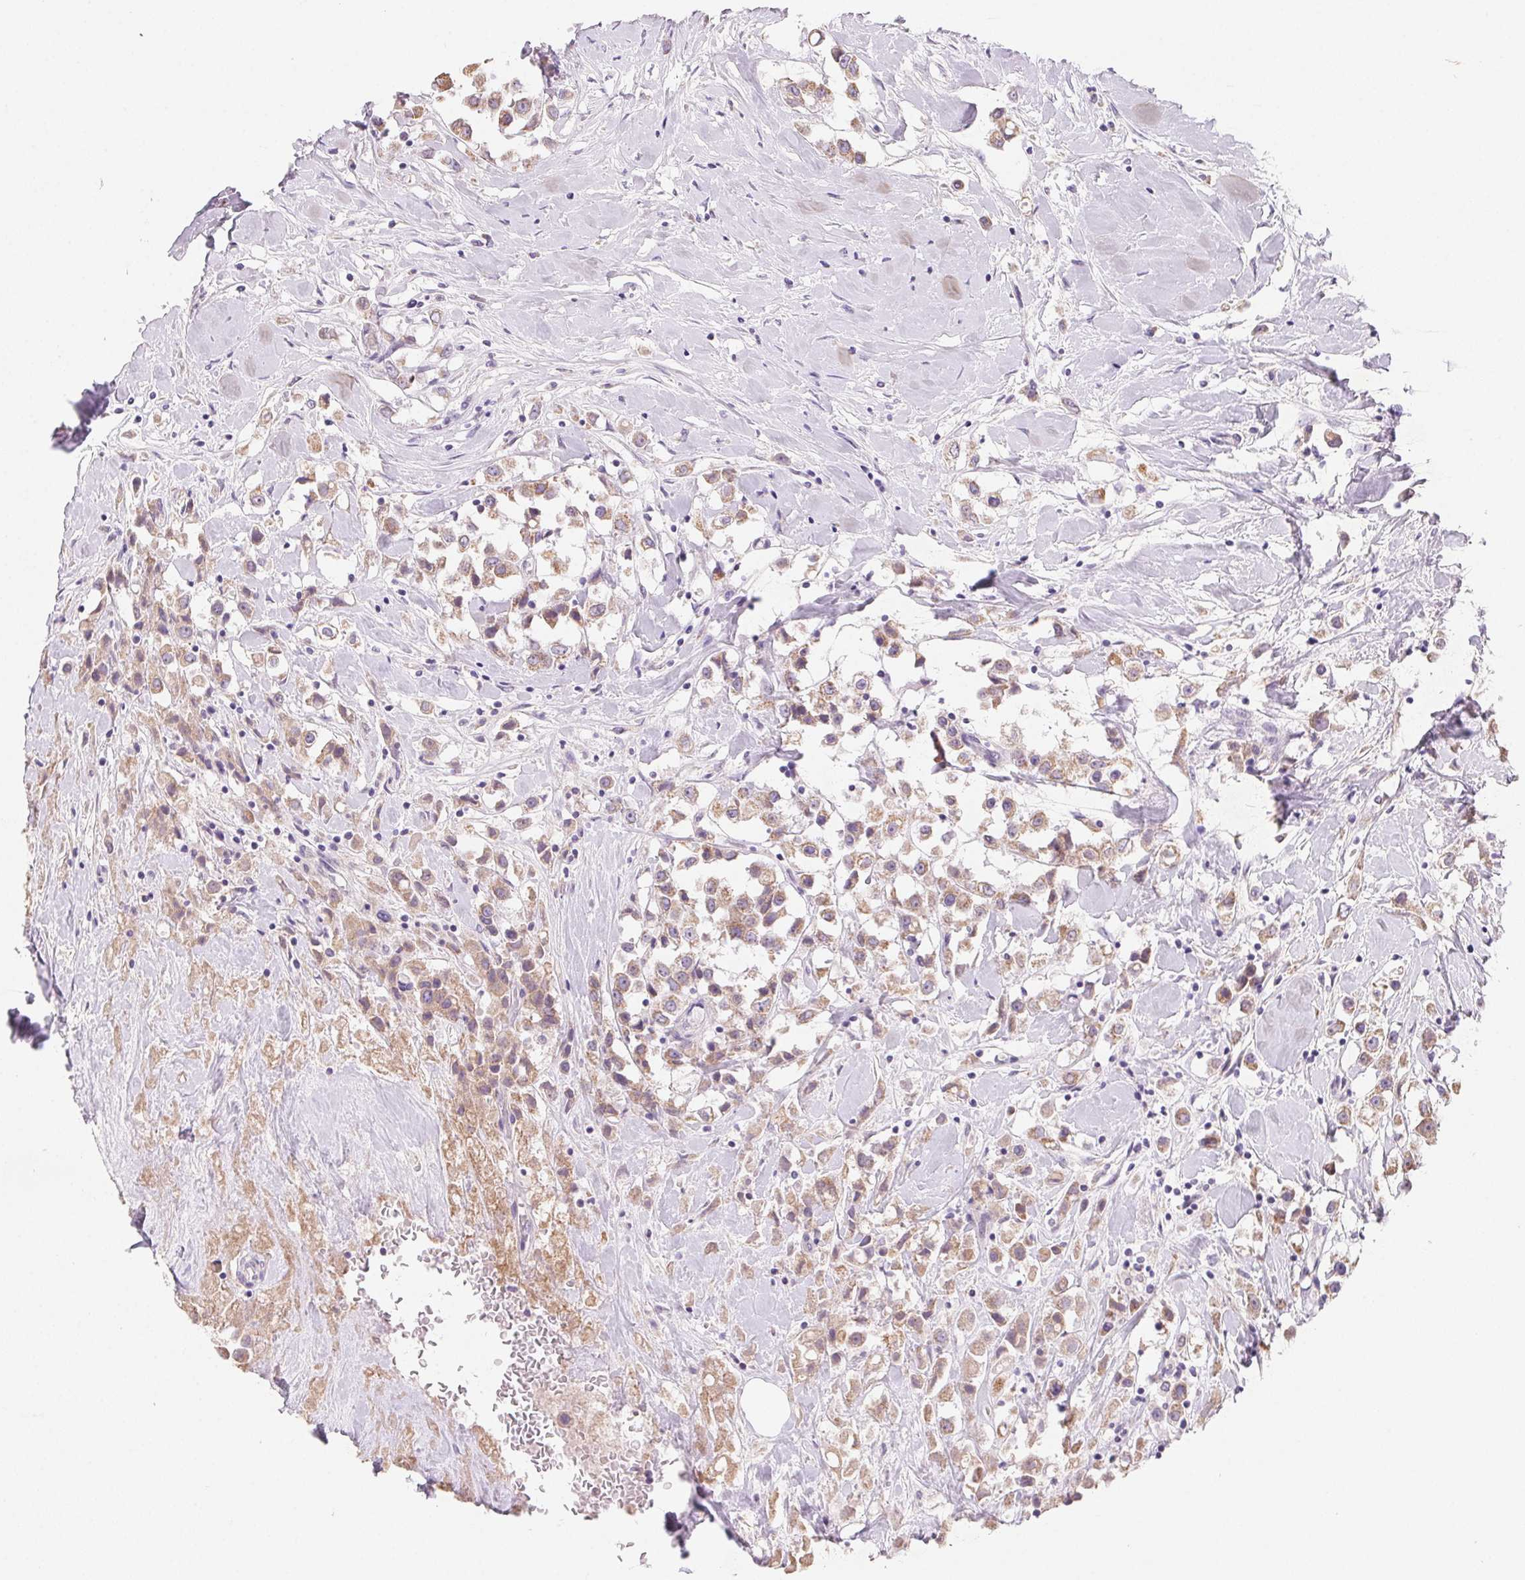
{"staining": {"intensity": "weak", "quantity": ">75%", "location": "cytoplasmic/membranous"}, "tissue": "breast cancer", "cell_type": "Tumor cells", "image_type": "cancer", "snomed": [{"axis": "morphology", "description": "Duct carcinoma"}, {"axis": "topography", "description": "Breast"}], "caption": "The histopathology image exhibits a brown stain indicating the presence of a protein in the cytoplasmic/membranous of tumor cells in breast cancer.", "gene": "DPPA5", "patient": {"sex": "female", "age": 61}}